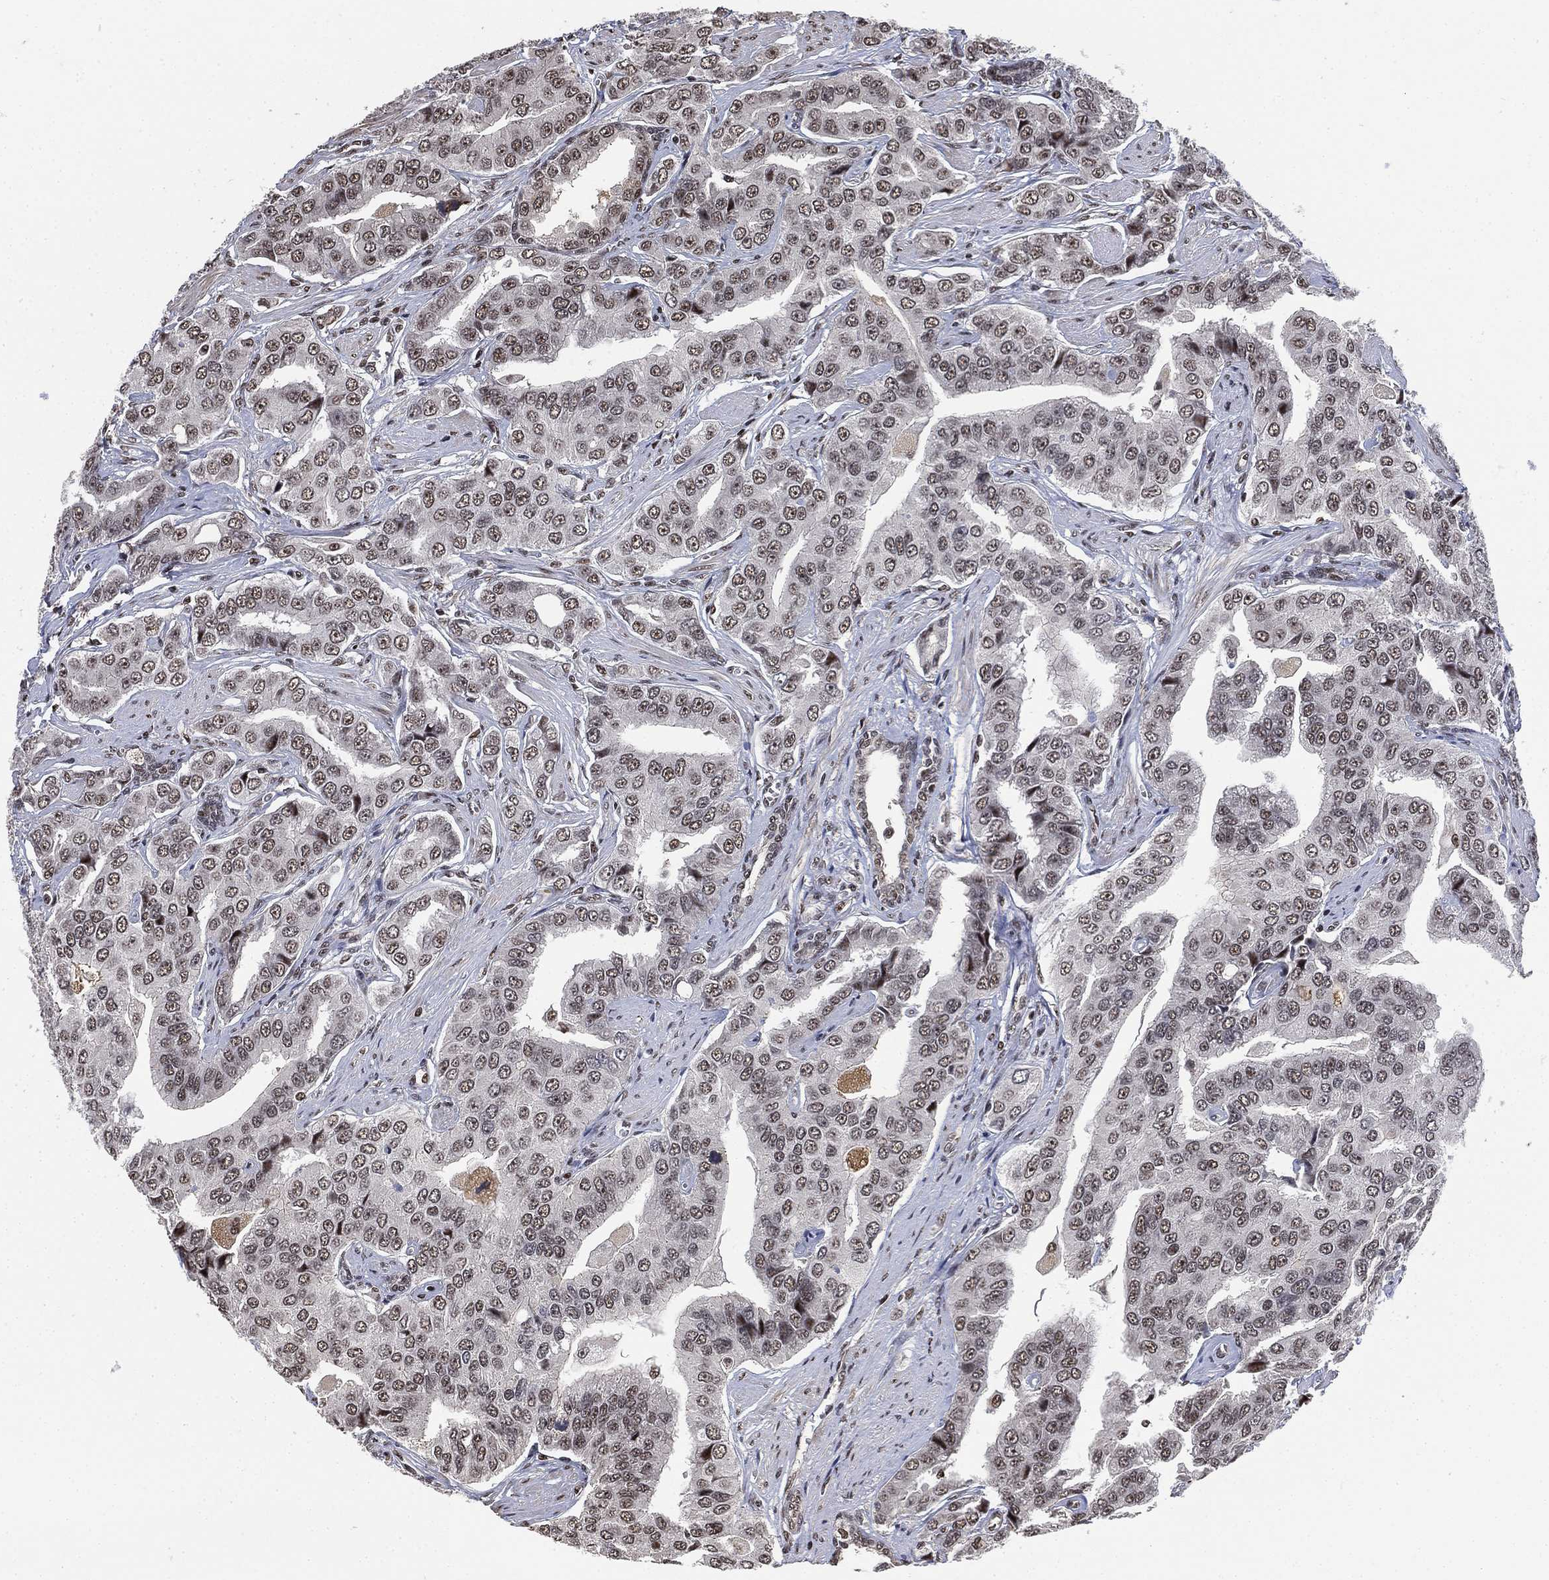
{"staining": {"intensity": "weak", "quantity": "25%-75%", "location": "nuclear"}, "tissue": "prostate cancer", "cell_type": "Tumor cells", "image_type": "cancer", "snomed": [{"axis": "morphology", "description": "Adenocarcinoma, NOS"}, {"axis": "topography", "description": "Prostate and seminal vesicle, NOS"}, {"axis": "topography", "description": "Prostate"}], "caption": "Immunohistochemistry (IHC) of prostate cancer demonstrates low levels of weak nuclear expression in about 25%-75% of tumor cells.", "gene": "ZSCAN30", "patient": {"sex": "male", "age": 69}}